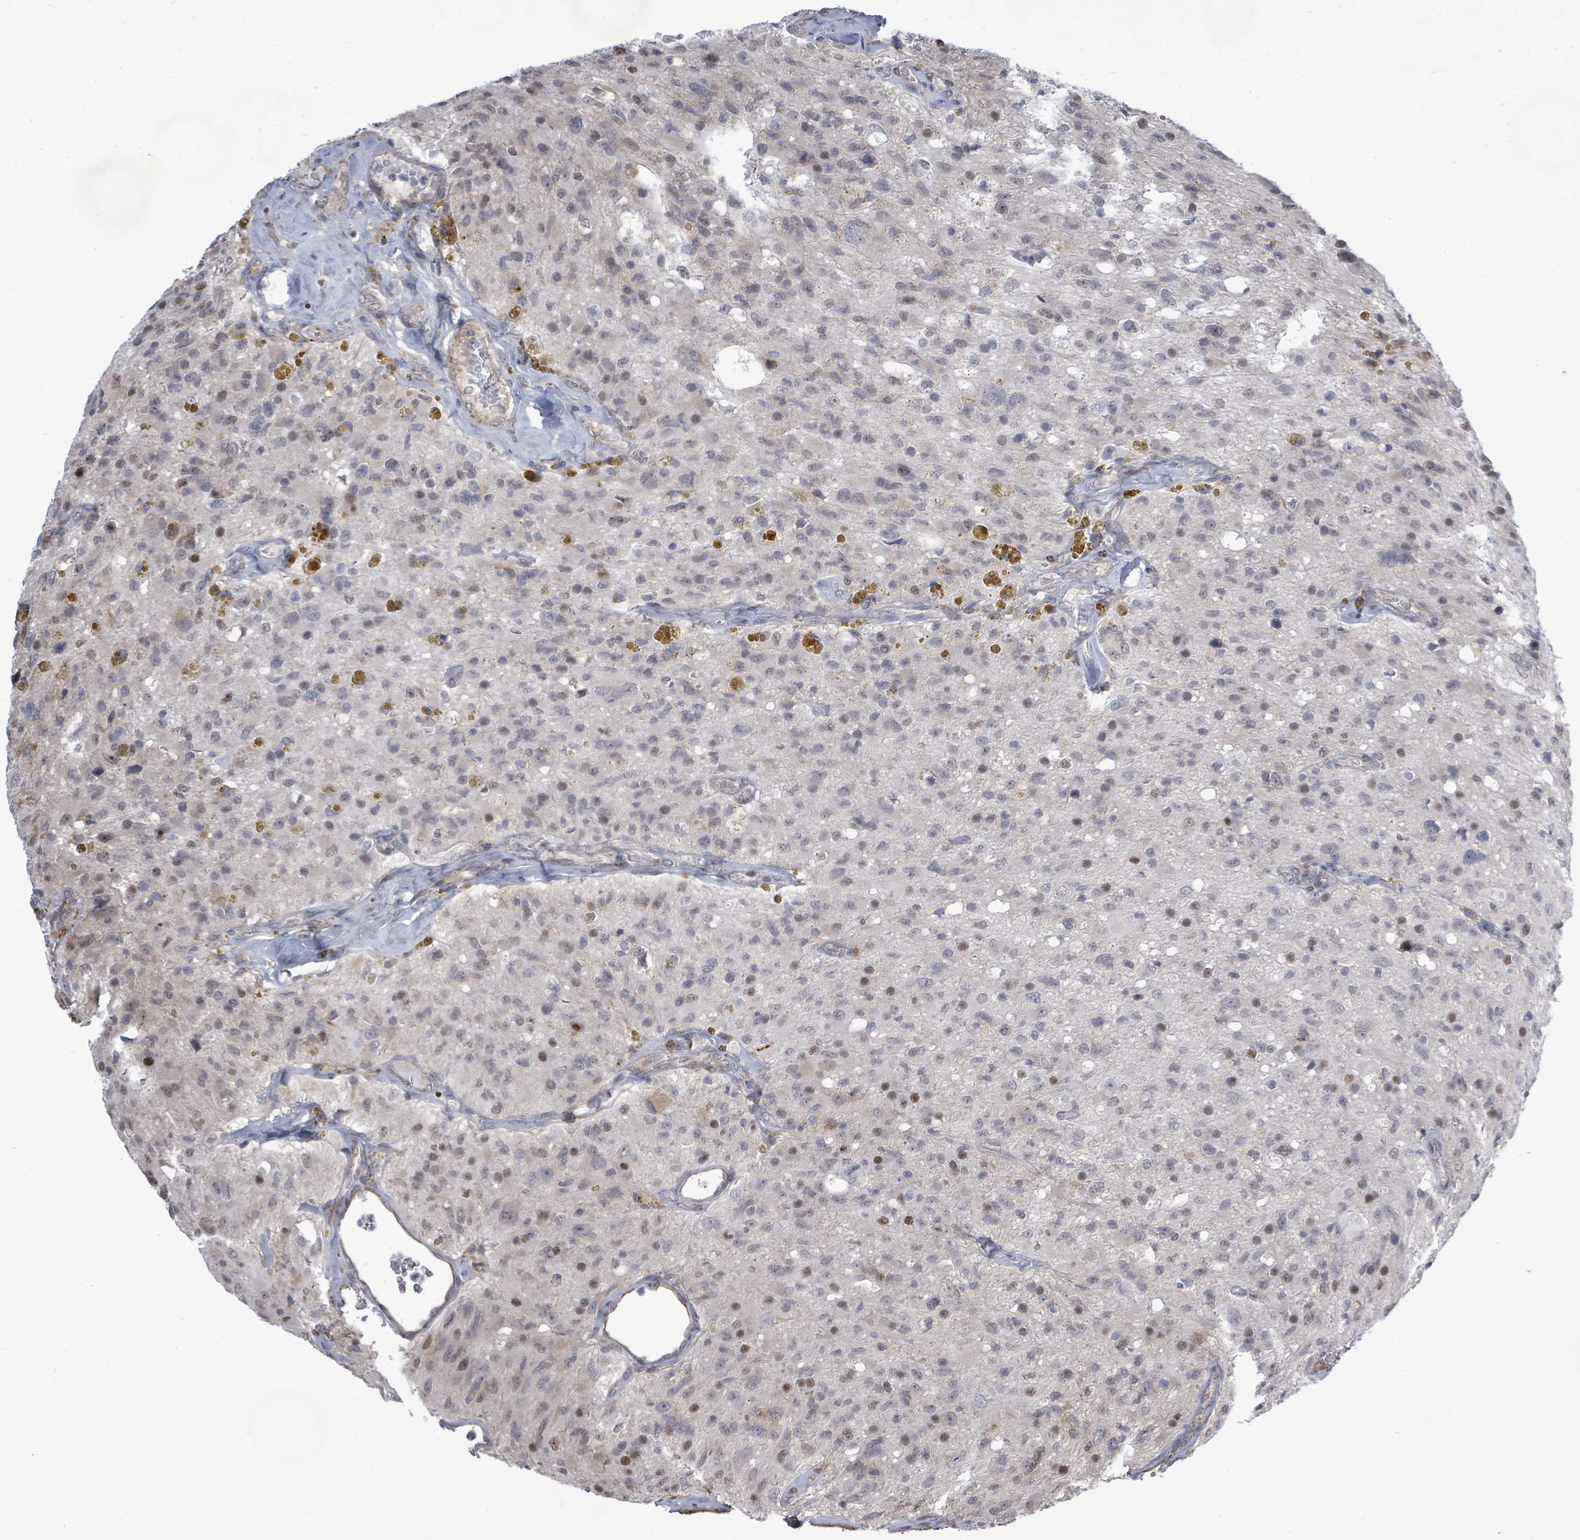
{"staining": {"intensity": "moderate", "quantity": "<25%", "location": "nuclear"}, "tissue": "glioma", "cell_type": "Tumor cells", "image_type": "cancer", "snomed": [{"axis": "morphology", "description": "Glioma, malignant, High grade"}, {"axis": "topography", "description": "Brain"}], "caption": "There is low levels of moderate nuclear expression in tumor cells of glioma, as demonstrated by immunohistochemical staining (brown color).", "gene": "PAPSS1", "patient": {"sex": "male", "age": 69}}